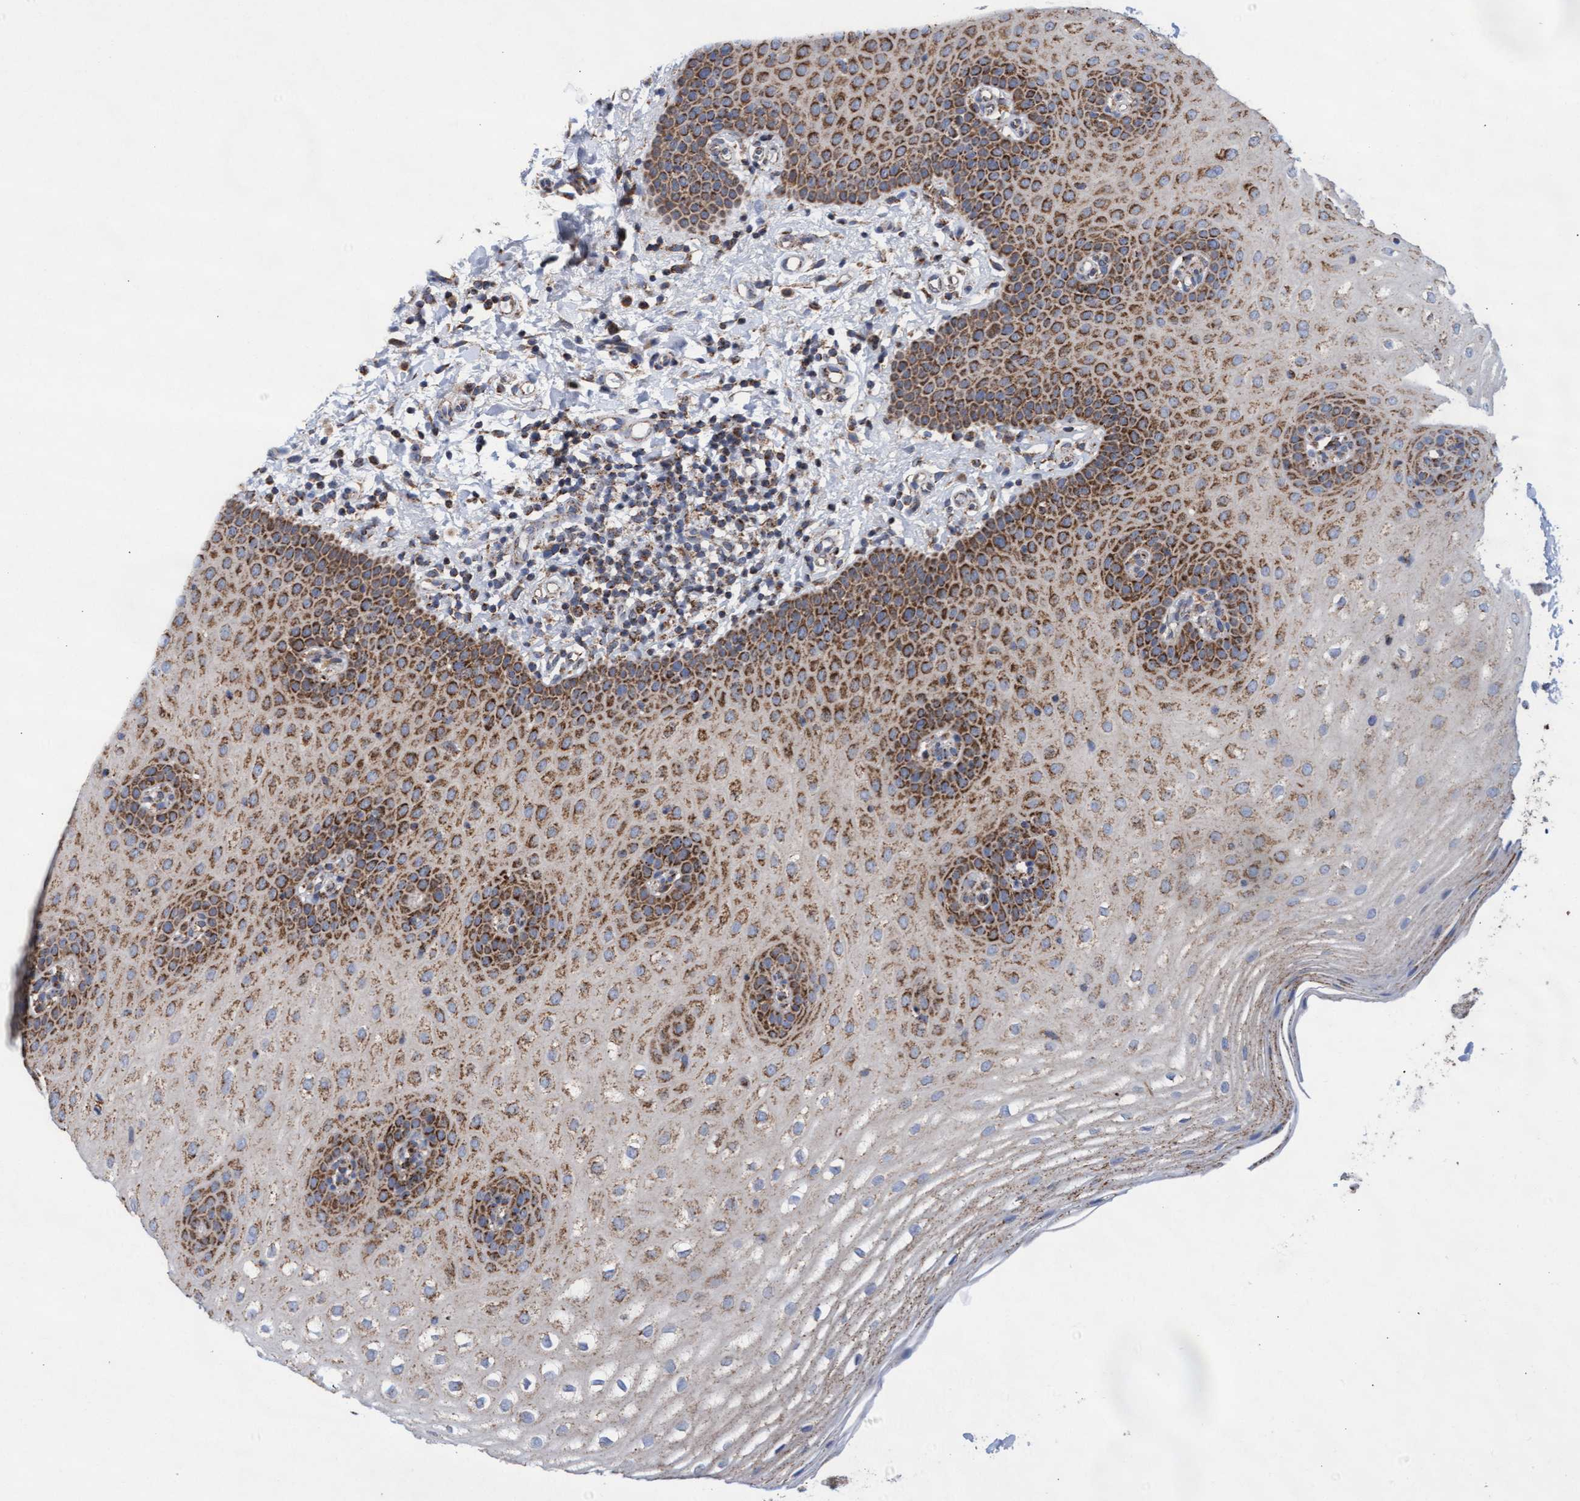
{"staining": {"intensity": "moderate", "quantity": ">75%", "location": "cytoplasmic/membranous"}, "tissue": "oral mucosa", "cell_type": "Squamous epithelial cells", "image_type": "normal", "snomed": [{"axis": "morphology", "description": "Normal tissue, NOS"}, {"axis": "topography", "description": "Skin"}, {"axis": "topography", "description": "Oral tissue"}], "caption": "Approximately >75% of squamous epithelial cells in normal oral mucosa demonstrate moderate cytoplasmic/membranous protein expression as visualized by brown immunohistochemical staining.", "gene": "MRPL38", "patient": {"sex": "male", "age": 84}}